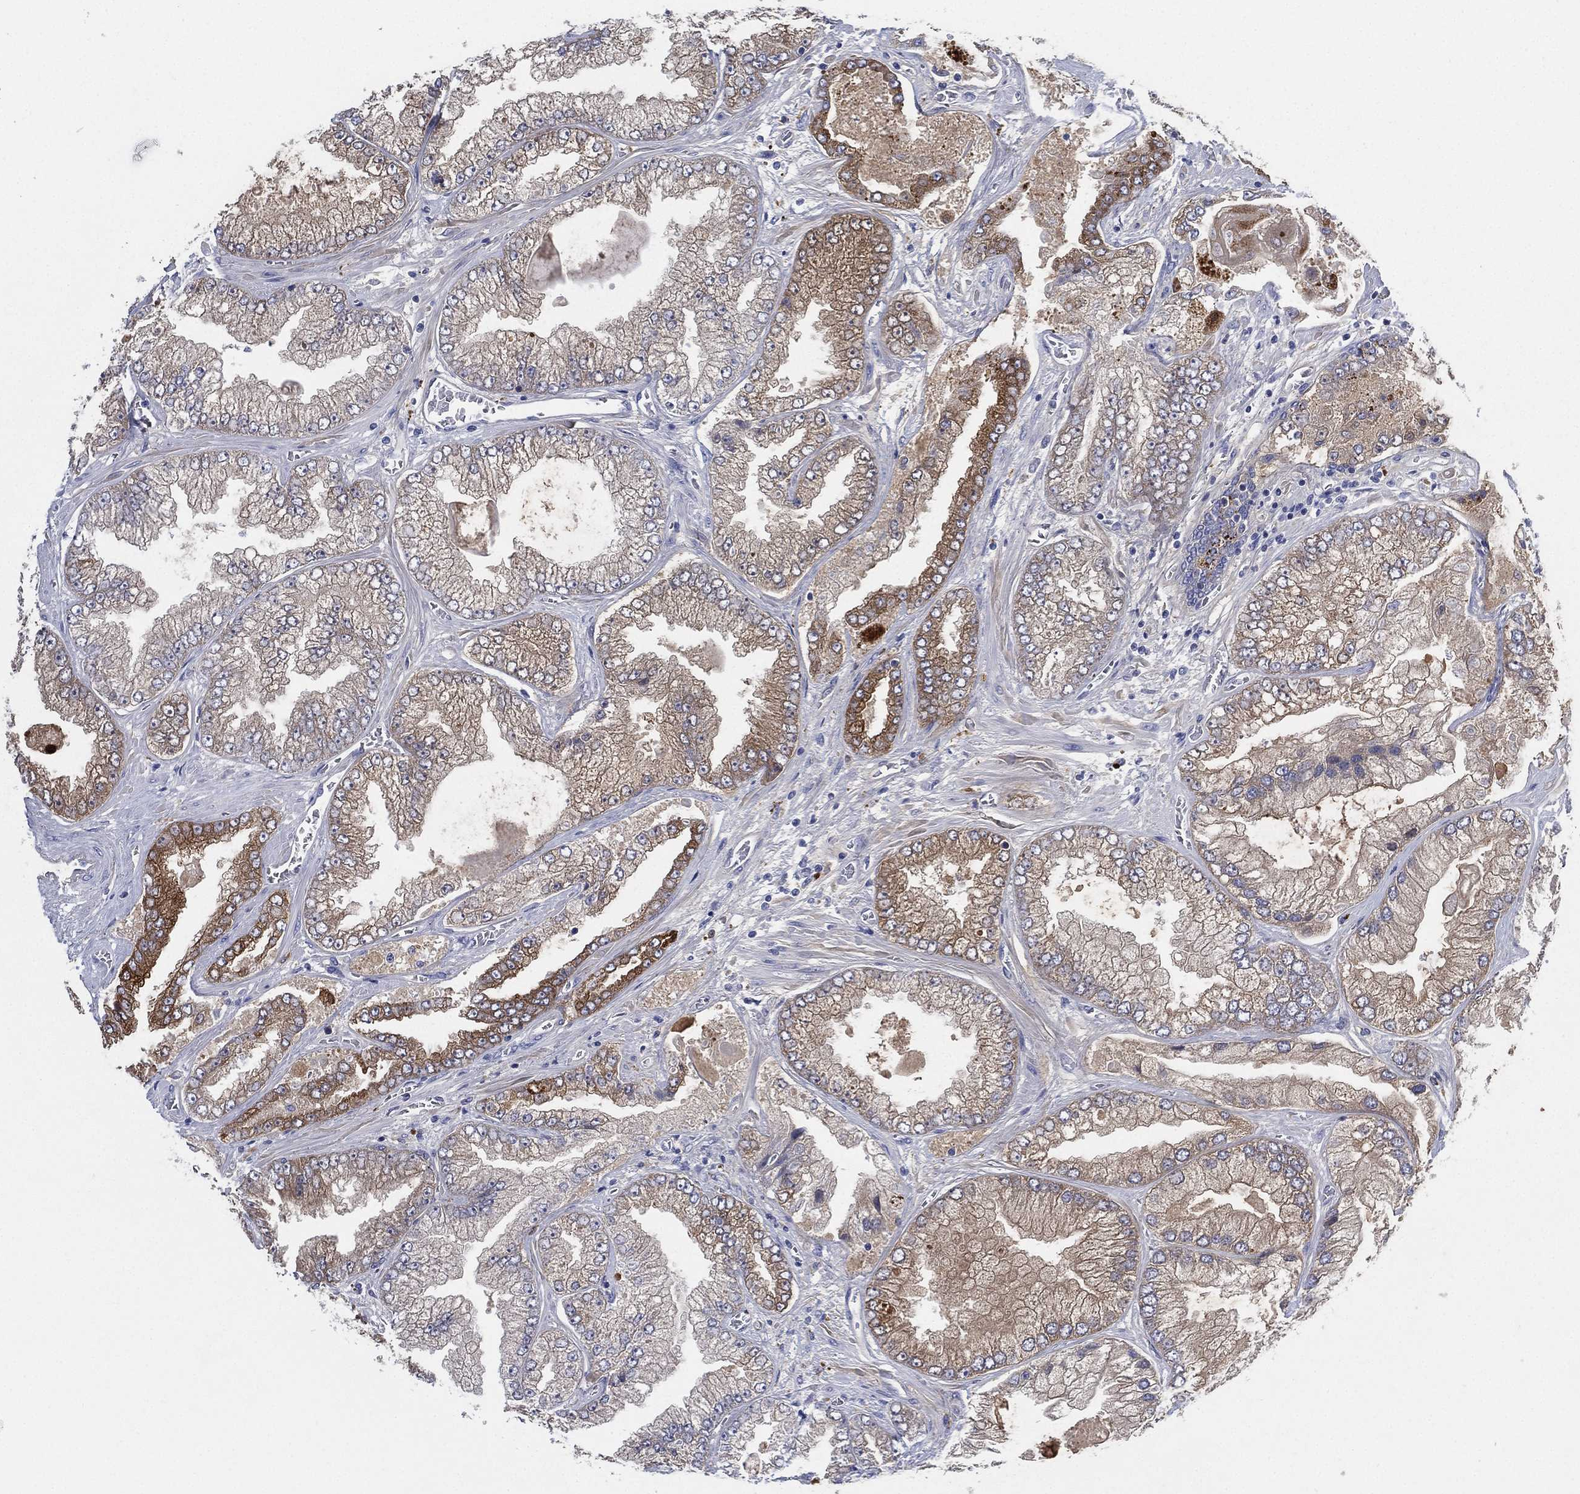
{"staining": {"intensity": "weak", "quantity": "25%-75%", "location": "cytoplasmic/membranous"}, "tissue": "prostate cancer", "cell_type": "Tumor cells", "image_type": "cancer", "snomed": [{"axis": "morphology", "description": "Adenocarcinoma, Low grade"}, {"axis": "topography", "description": "Prostate"}], "caption": "Tumor cells display low levels of weak cytoplasmic/membranous positivity in approximately 25%-75% of cells in human low-grade adenocarcinoma (prostate). The protein of interest is shown in brown color, while the nuclei are stained blue.", "gene": "GALNS", "patient": {"sex": "male", "age": 57}}